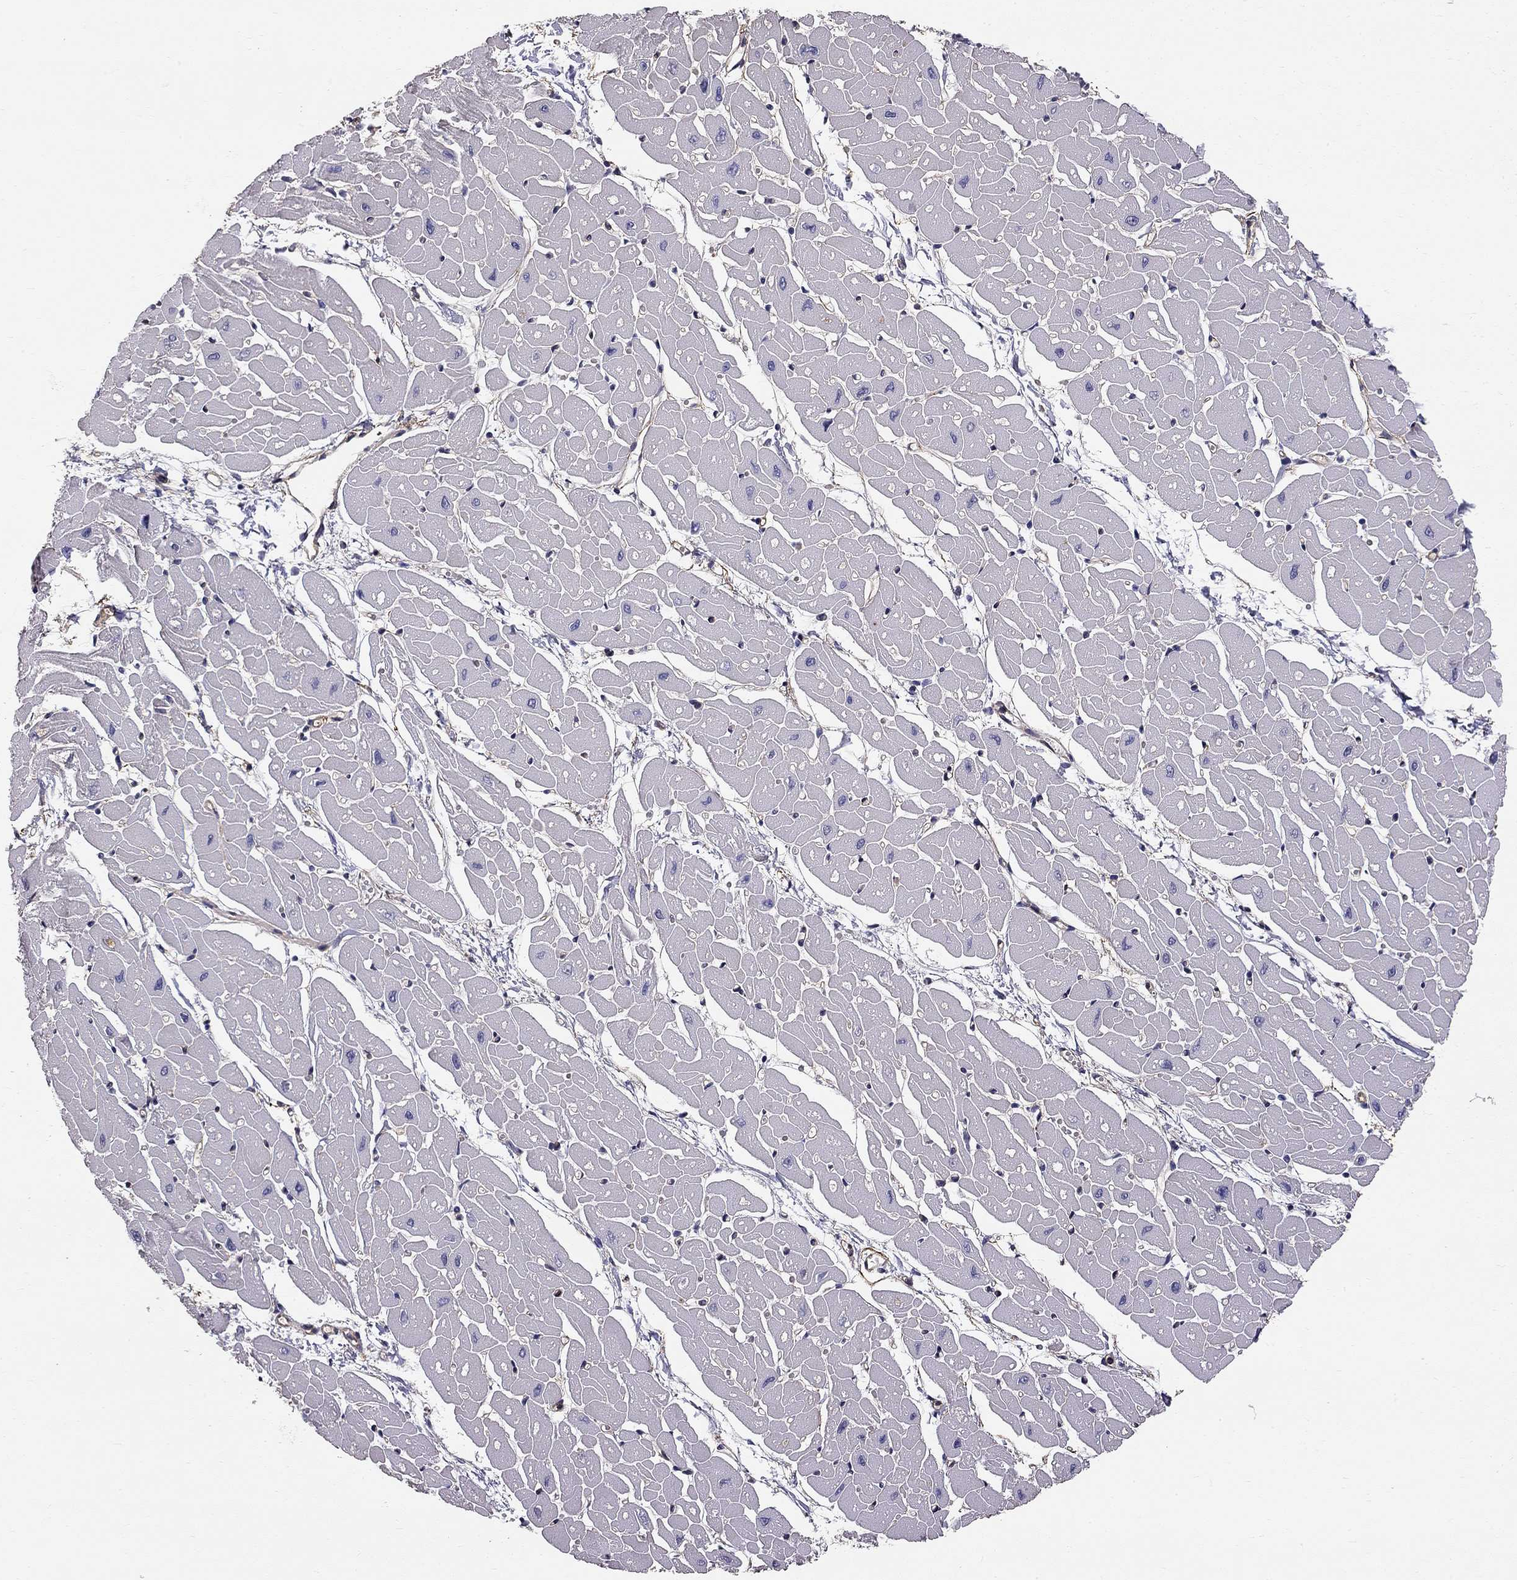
{"staining": {"intensity": "negative", "quantity": "none", "location": "none"}, "tissue": "heart muscle", "cell_type": "Cardiomyocytes", "image_type": "normal", "snomed": [{"axis": "morphology", "description": "Normal tissue, NOS"}, {"axis": "topography", "description": "Heart"}], "caption": "Immunohistochemistry photomicrograph of unremarkable heart muscle stained for a protein (brown), which reveals no staining in cardiomyocytes.", "gene": "GJB4", "patient": {"sex": "male", "age": 57}}